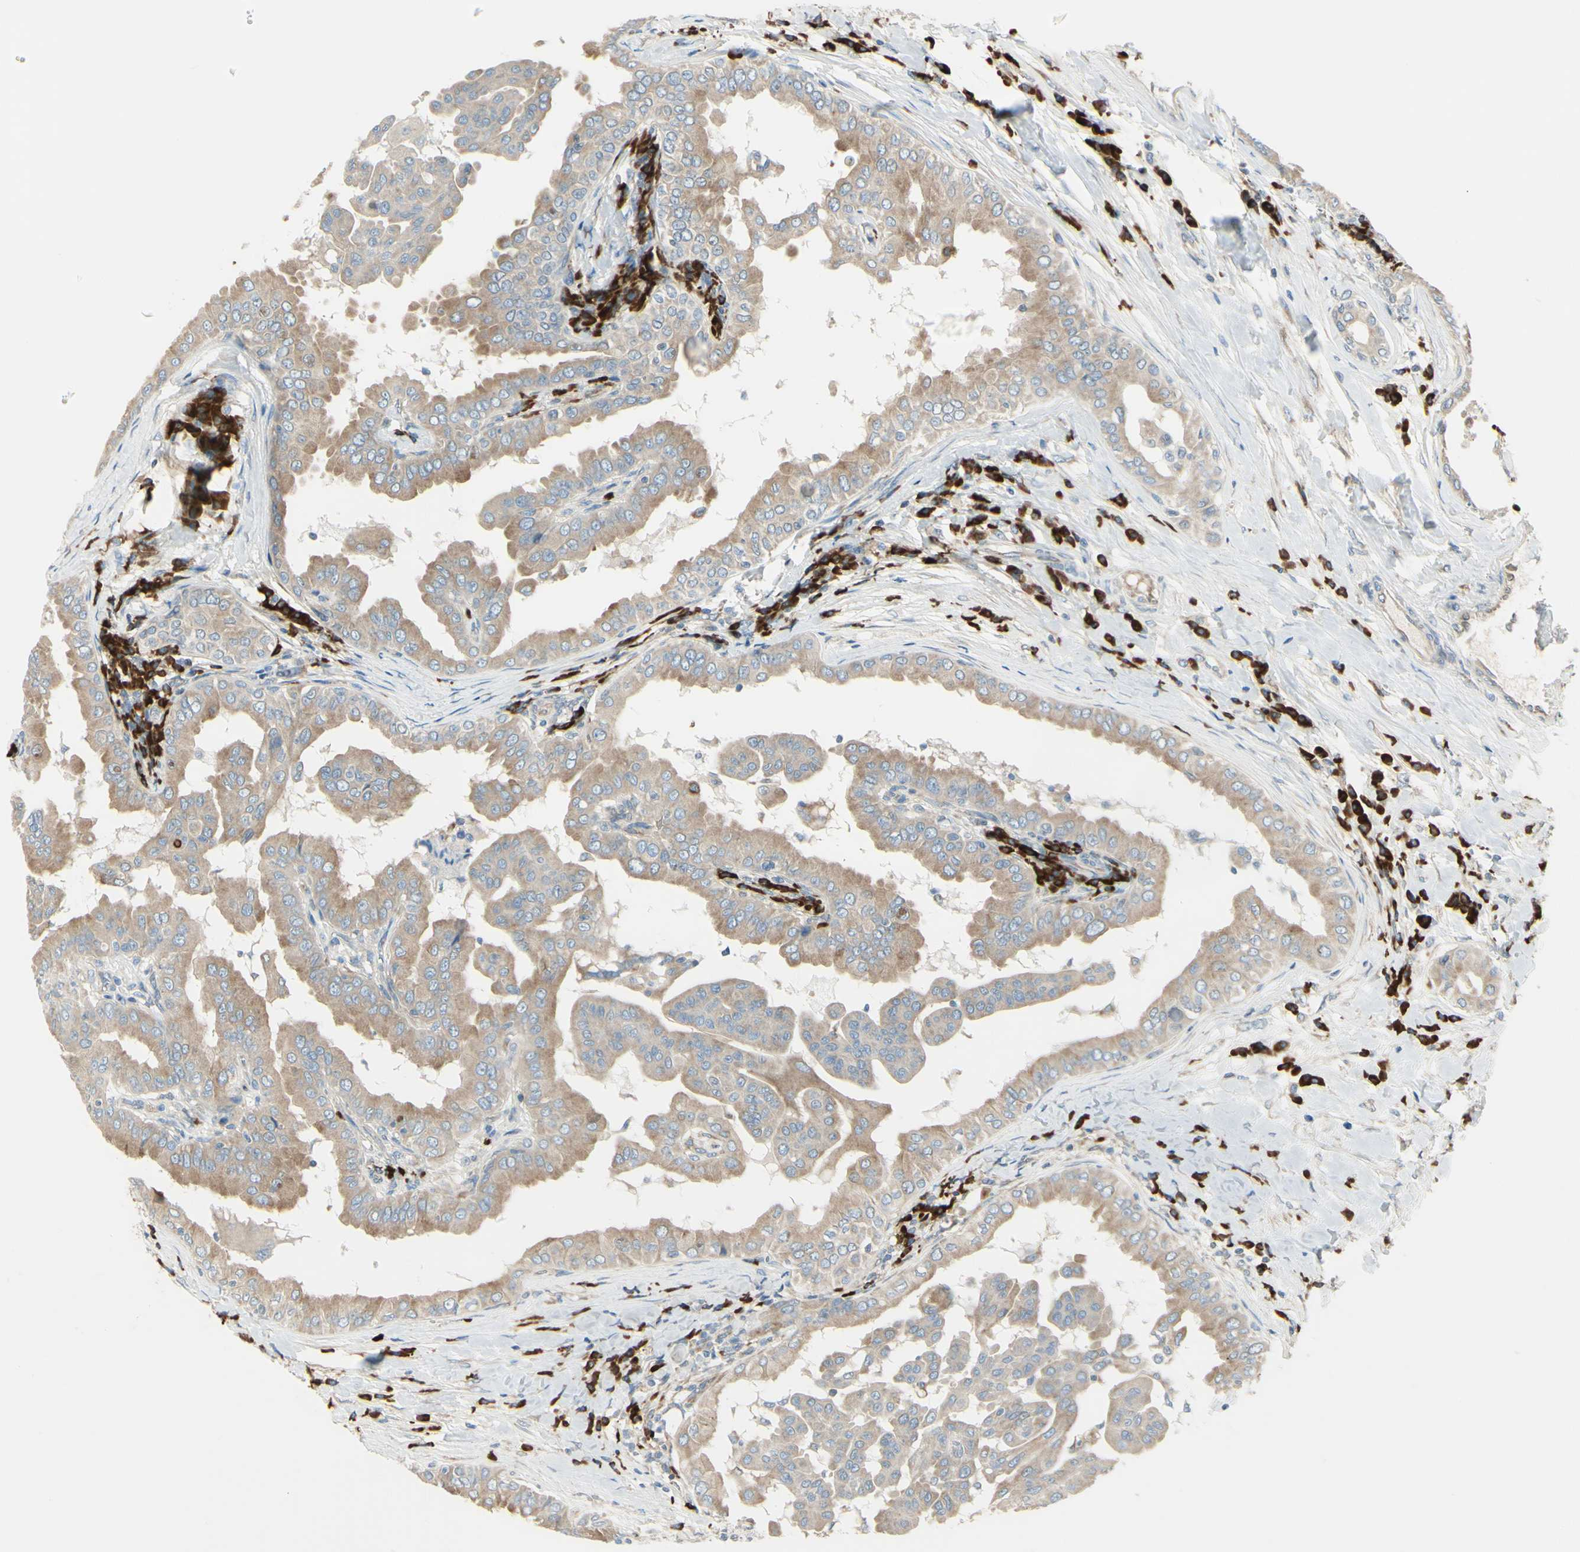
{"staining": {"intensity": "weak", "quantity": ">75%", "location": "cytoplasmic/membranous"}, "tissue": "thyroid cancer", "cell_type": "Tumor cells", "image_type": "cancer", "snomed": [{"axis": "morphology", "description": "Papillary adenocarcinoma, NOS"}, {"axis": "topography", "description": "Thyroid gland"}], "caption": "Tumor cells show low levels of weak cytoplasmic/membranous staining in about >75% of cells in thyroid cancer (papillary adenocarcinoma).", "gene": "SELENOS", "patient": {"sex": "male", "age": 33}}